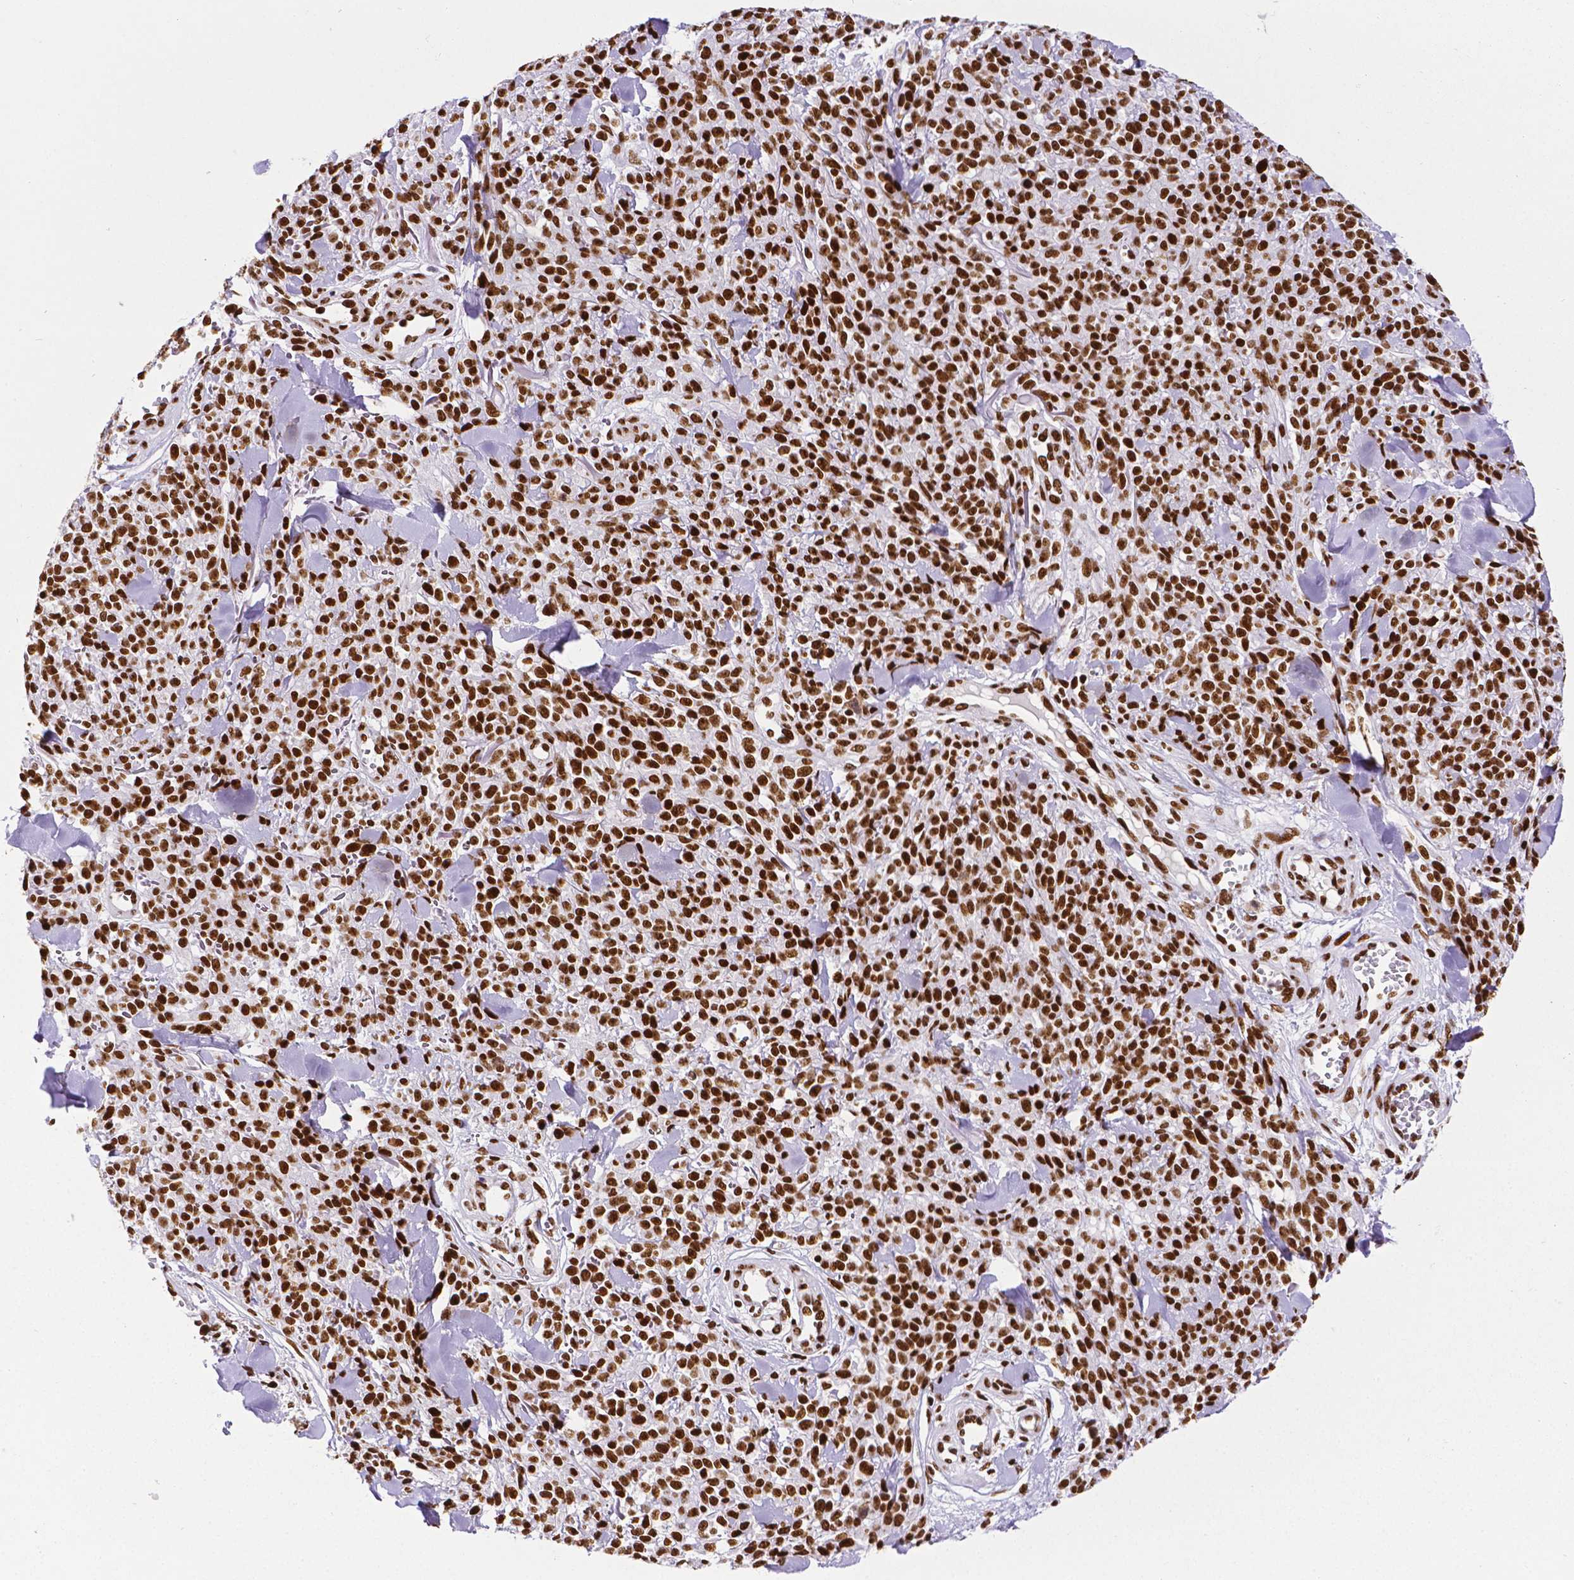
{"staining": {"intensity": "strong", "quantity": ">75%", "location": "nuclear"}, "tissue": "melanoma", "cell_type": "Tumor cells", "image_type": "cancer", "snomed": [{"axis": "morphology", "description": "Malignant melanoma, NOS"}, {"axis": "topography", "description": "Skin"}, {"axis": "topography", "description": "Skin of trunk"}], "caption": "High-magnification brightfield microscopy of melanoma stained with DAB (brown) and counterstained with hematoxylin (blue). tumor cells exhibit strong nuclear positivity is seen in approximately>75% of cells.", "gene": "CTCF", "patient": {"sex": "male", "age": 74}}